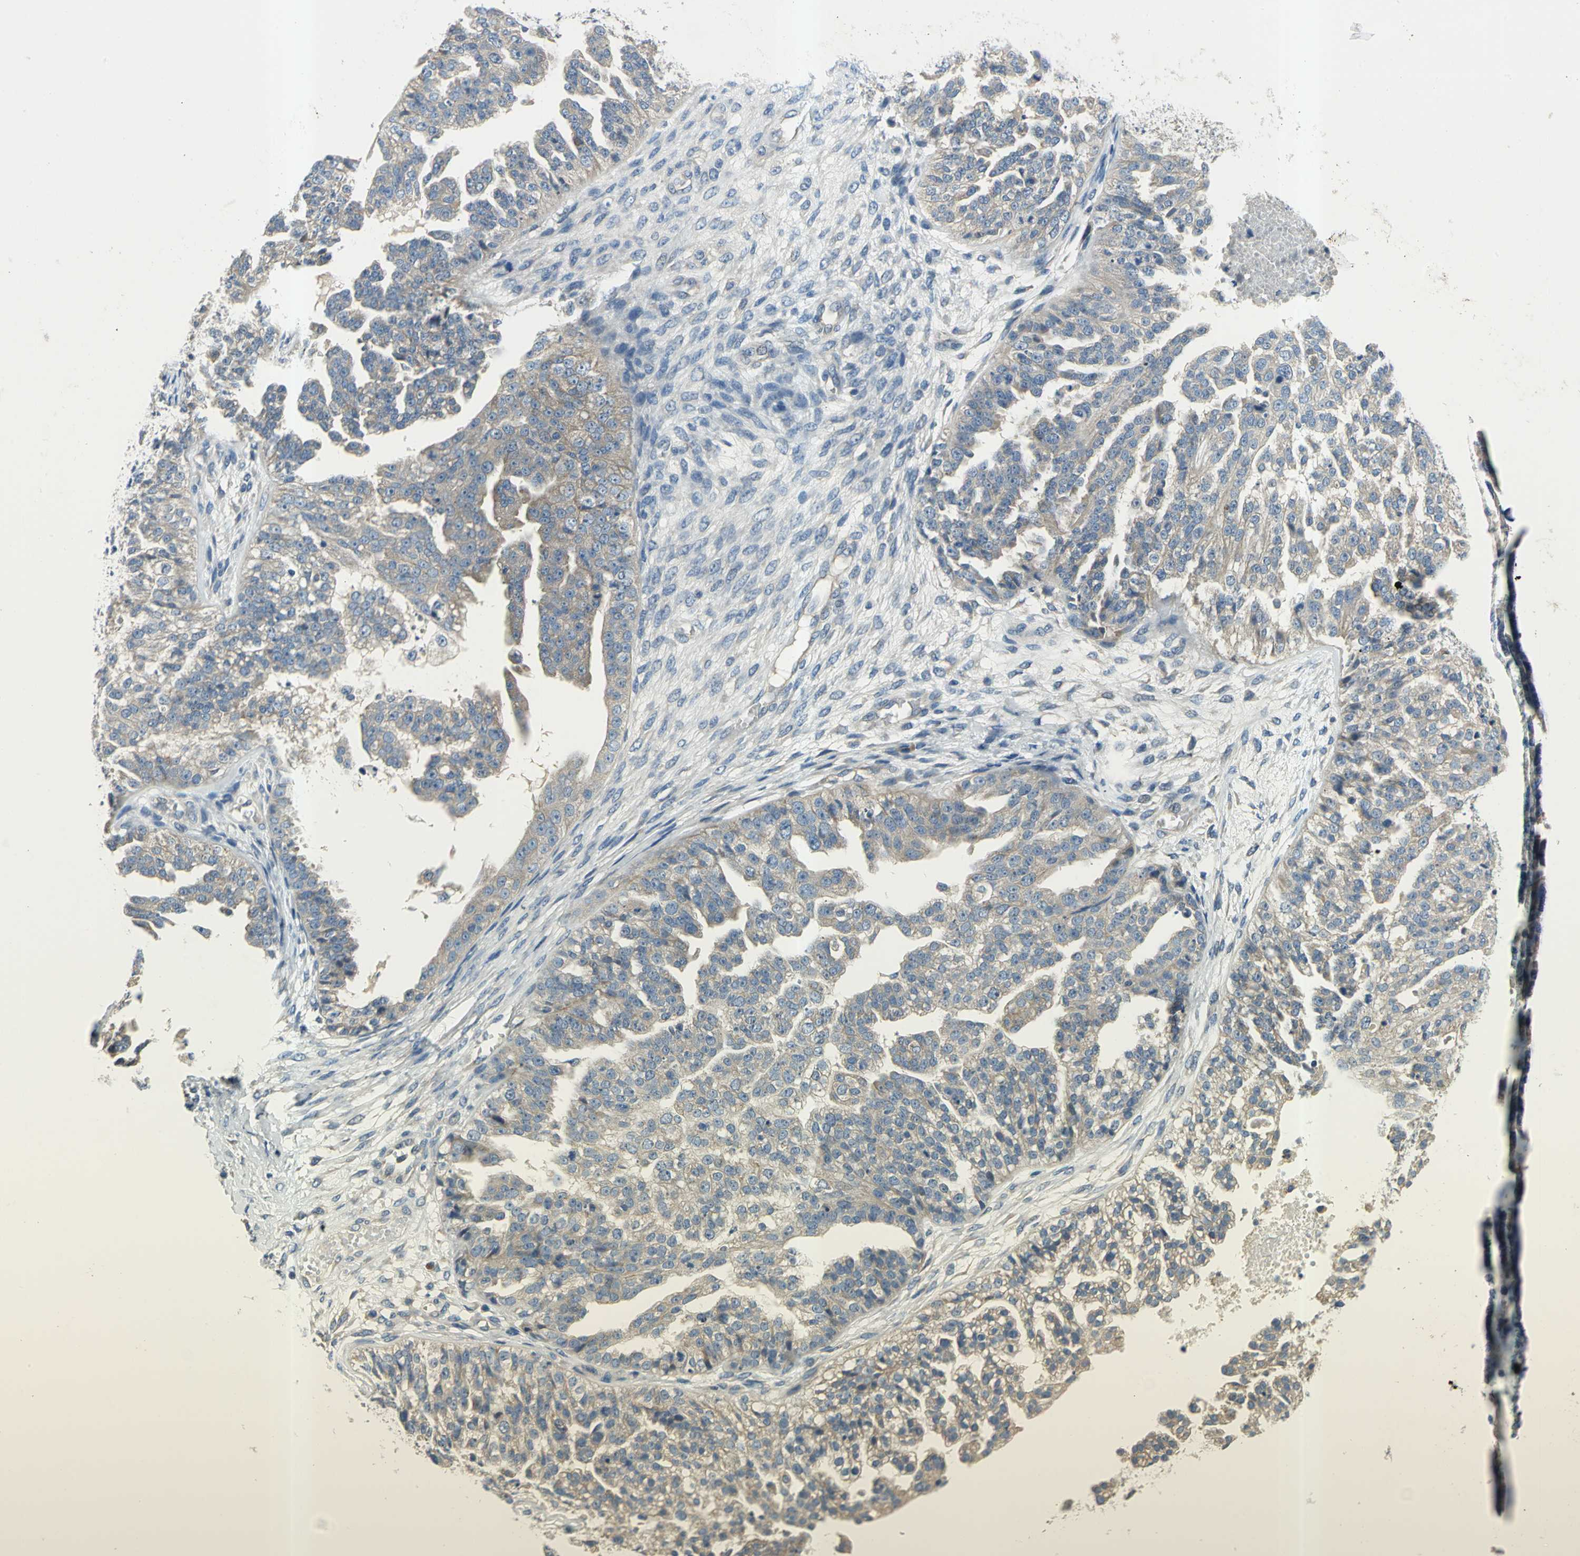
{"staining": {"intensity": "weak", "quantity": "25%-75%", "location": "cytoplasmic/membranous"}, "tissue": "ovarian cancer", "cell_type": "Tumor cells", "image_type": "cancer", "snomed": [{"axis": "morphology", "description": "Carcinoma, NOS"}, {"axis": "topography", "description": "Soft tissue"}, {"axis": "topography", "description": "Ovary"}], "caption": "A micrograph showing weak cytoplasmic/membranous positivity in approximately 25%-75% of tumor cells in ovarian carcinoma, as visualized by brown immunohistochemical staining.", "gene": "SLC16A7", "patient": {"sex": "female", "age": 54}}